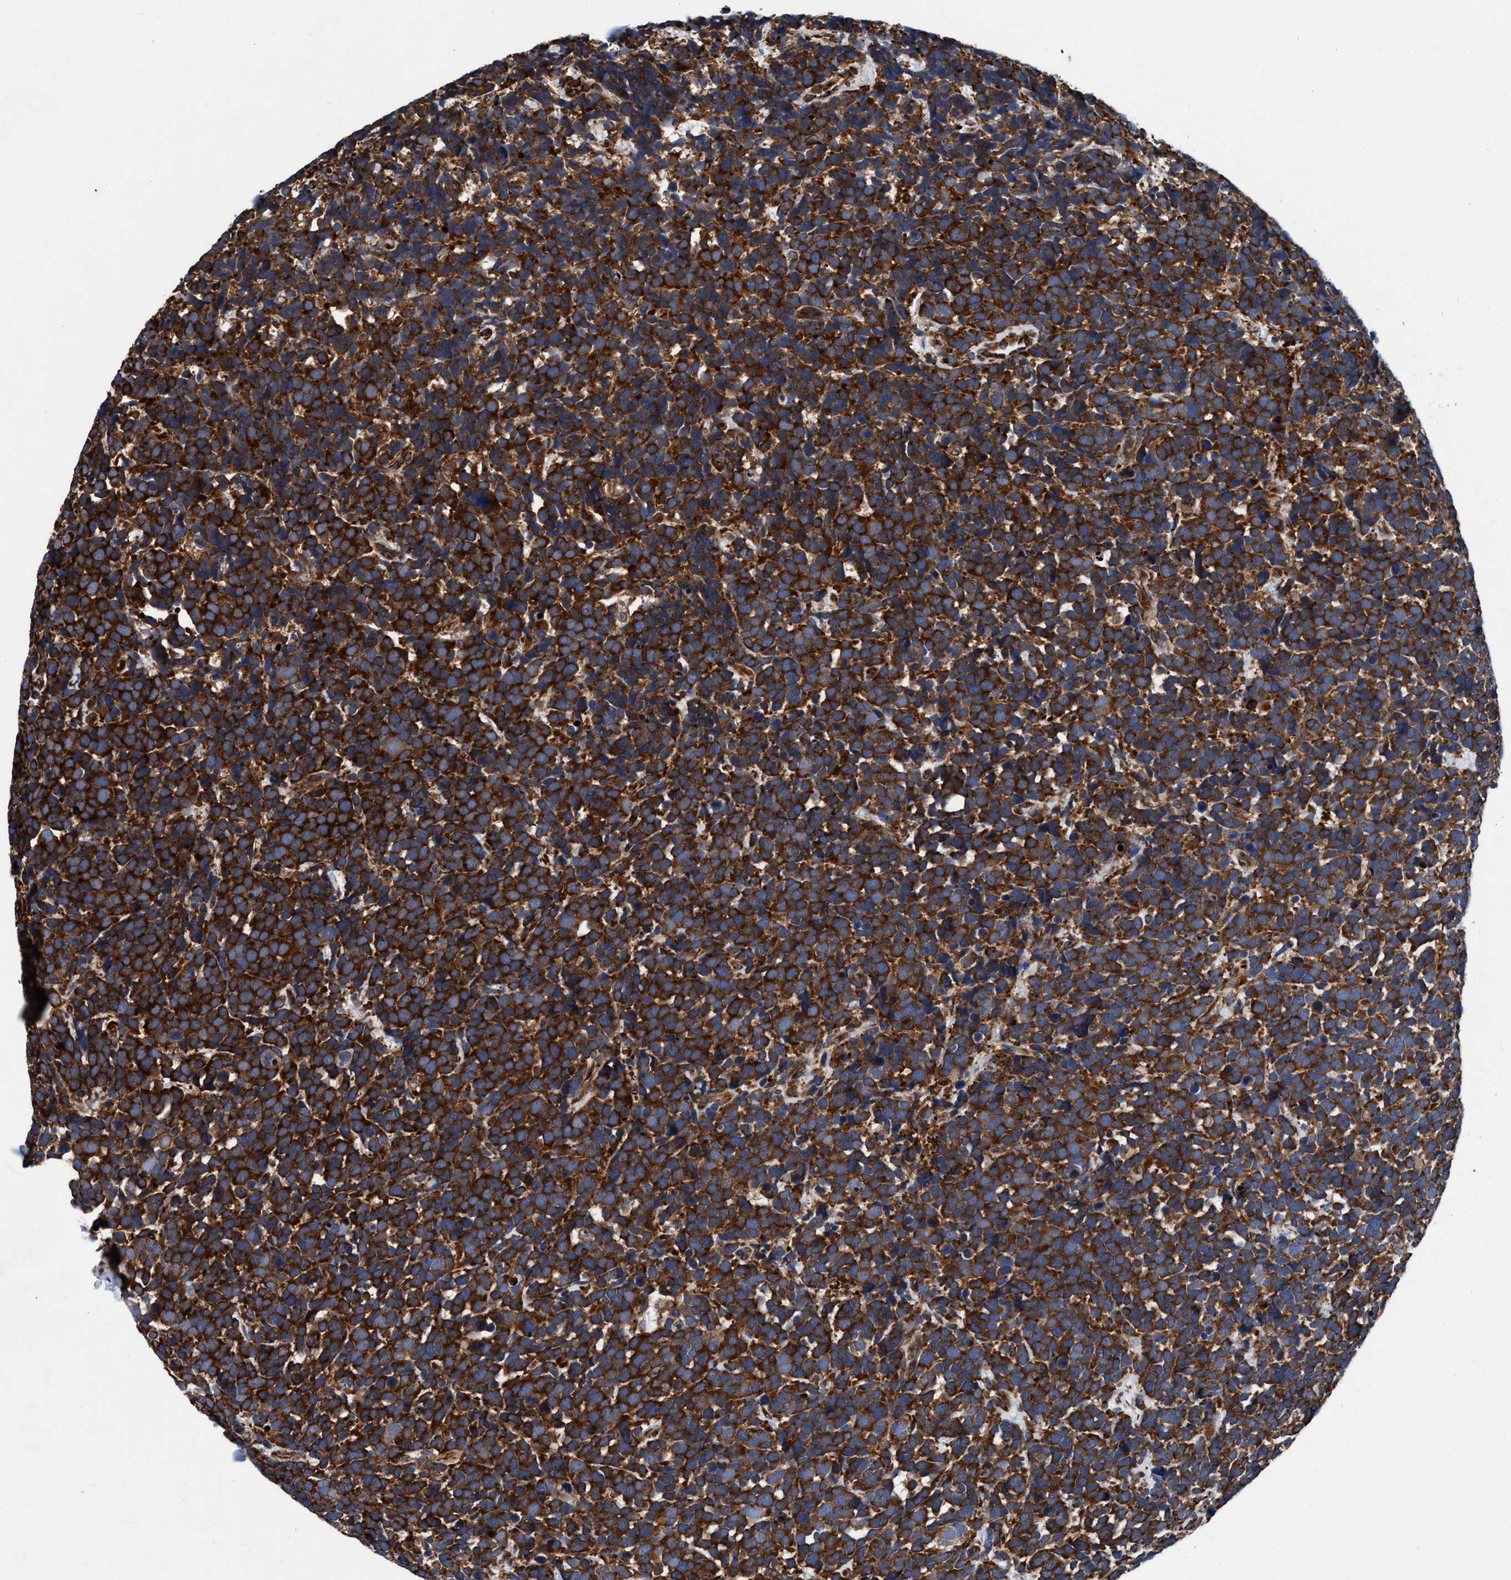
{"staining": {"intensity": "strong", "quantity": ">75%", "location": "cytoplasmic/membranous"}, "tissue": "urothelial cancer", "cell_type": "Tumor cells", "image_type": "cancer", "snomed": [{"axis": "morphology", "description": "Urothelial carcinoma, High grade"}, {"axis": "topography", "description": "Urinary bladder"}], "caption": "The photomicrograph shows a brown stain indicating the presence of a protein in the cytoplasmic/membranous of tumor cells in urothelial carcinoma (high-grade).", "gene": "ENDOG", "patient": {"sex": "female", "age": 82}}